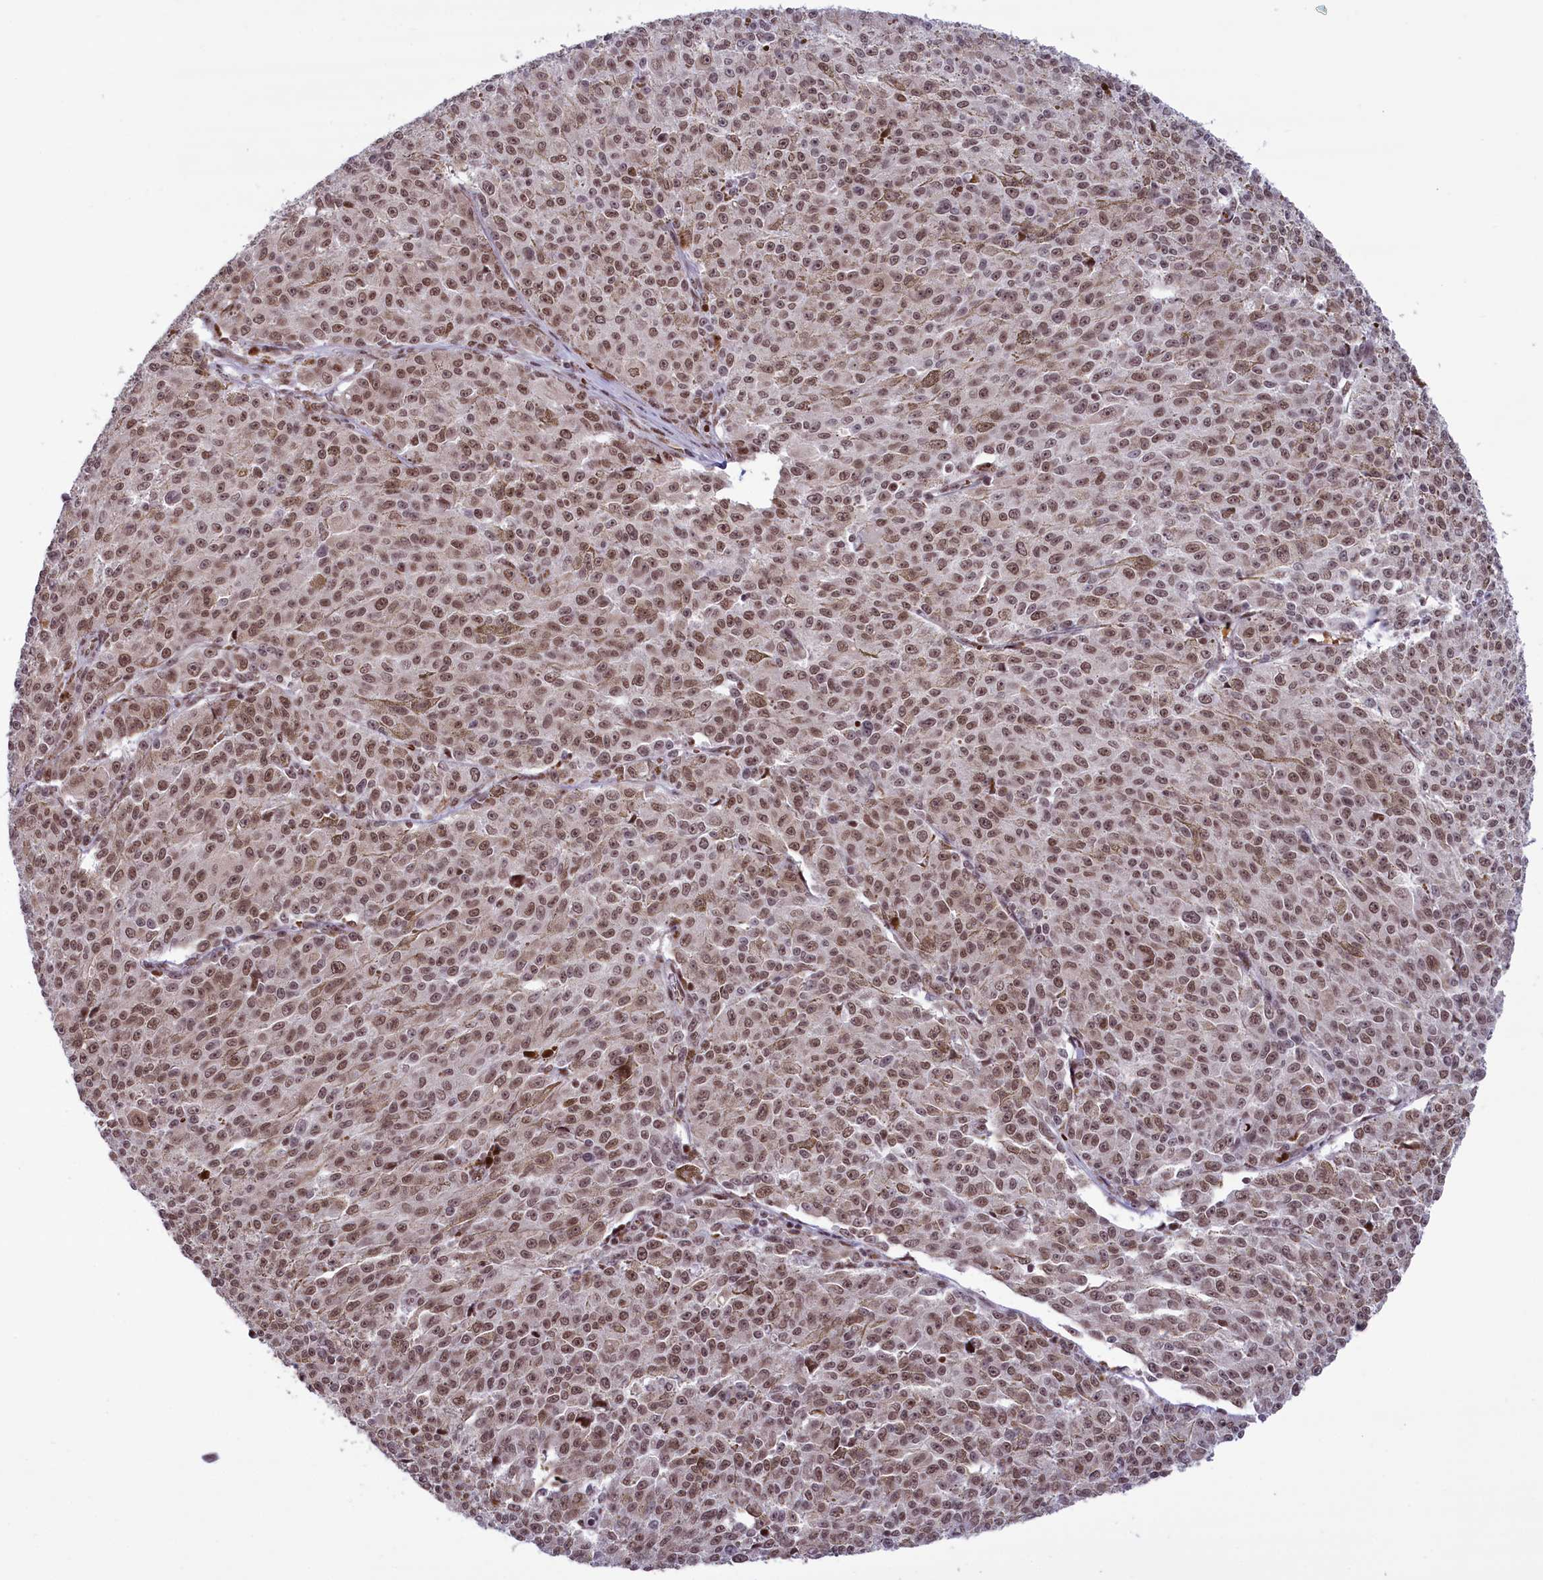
{"staining": {"intensity": "moderate", "quantity": ">75%", "location": "nuclear"}, "tissue": "melanoma", "cell_type": "Tumor cells", "image_type": "cancer", "snomed": [{"axis": "morphology", "description": "Malignant melanoma, NOS"}, {"axis": "topography", "description": "Skin"}], "caption": "Immunohistochemistry (IHC) of malignant melanoma shows medium levels of moderate nuclear expression in about >75% of tumor cells.", "gene": "MPHOSPH8", "patient": {"sex": "female", "age": 52}}